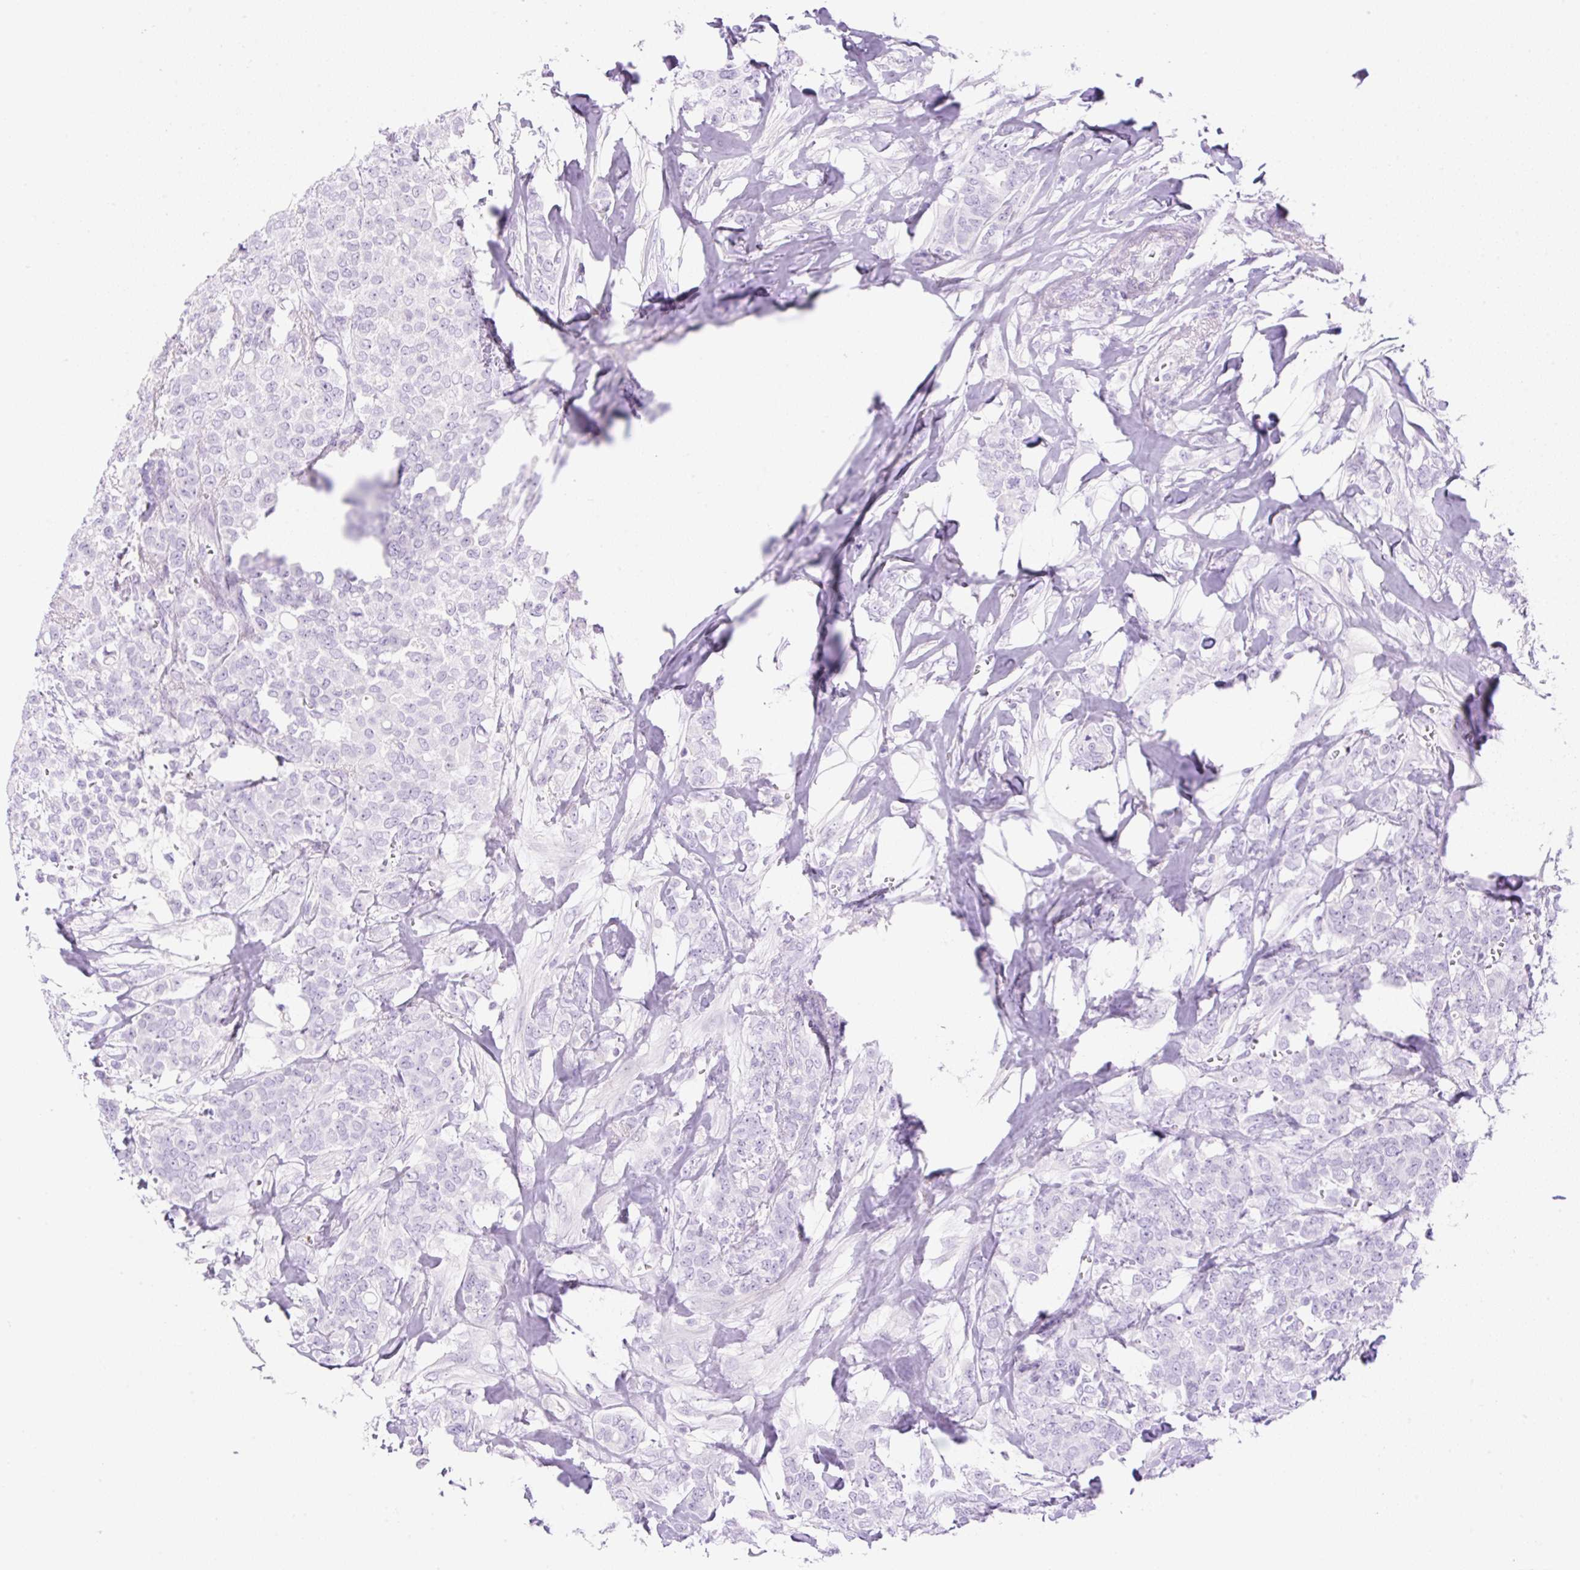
{"staining": {"intensity": "negative", "quantity": "none", "location": "none"}, "tissue": "breast cancer", "cell_type": "Tumor cells", "image_type": "cancer", "snomed": [{"axis": "morphology", "description": "Lobular carcinoma"}, {"axis": "topography", "description": "Breast"}], "caption": "Micrograph shows no significant protein expression in tumor cells of lobular carcinoma (breast).", "gene": "PALM3", "patient": {"sex": "female", "age": 91}}